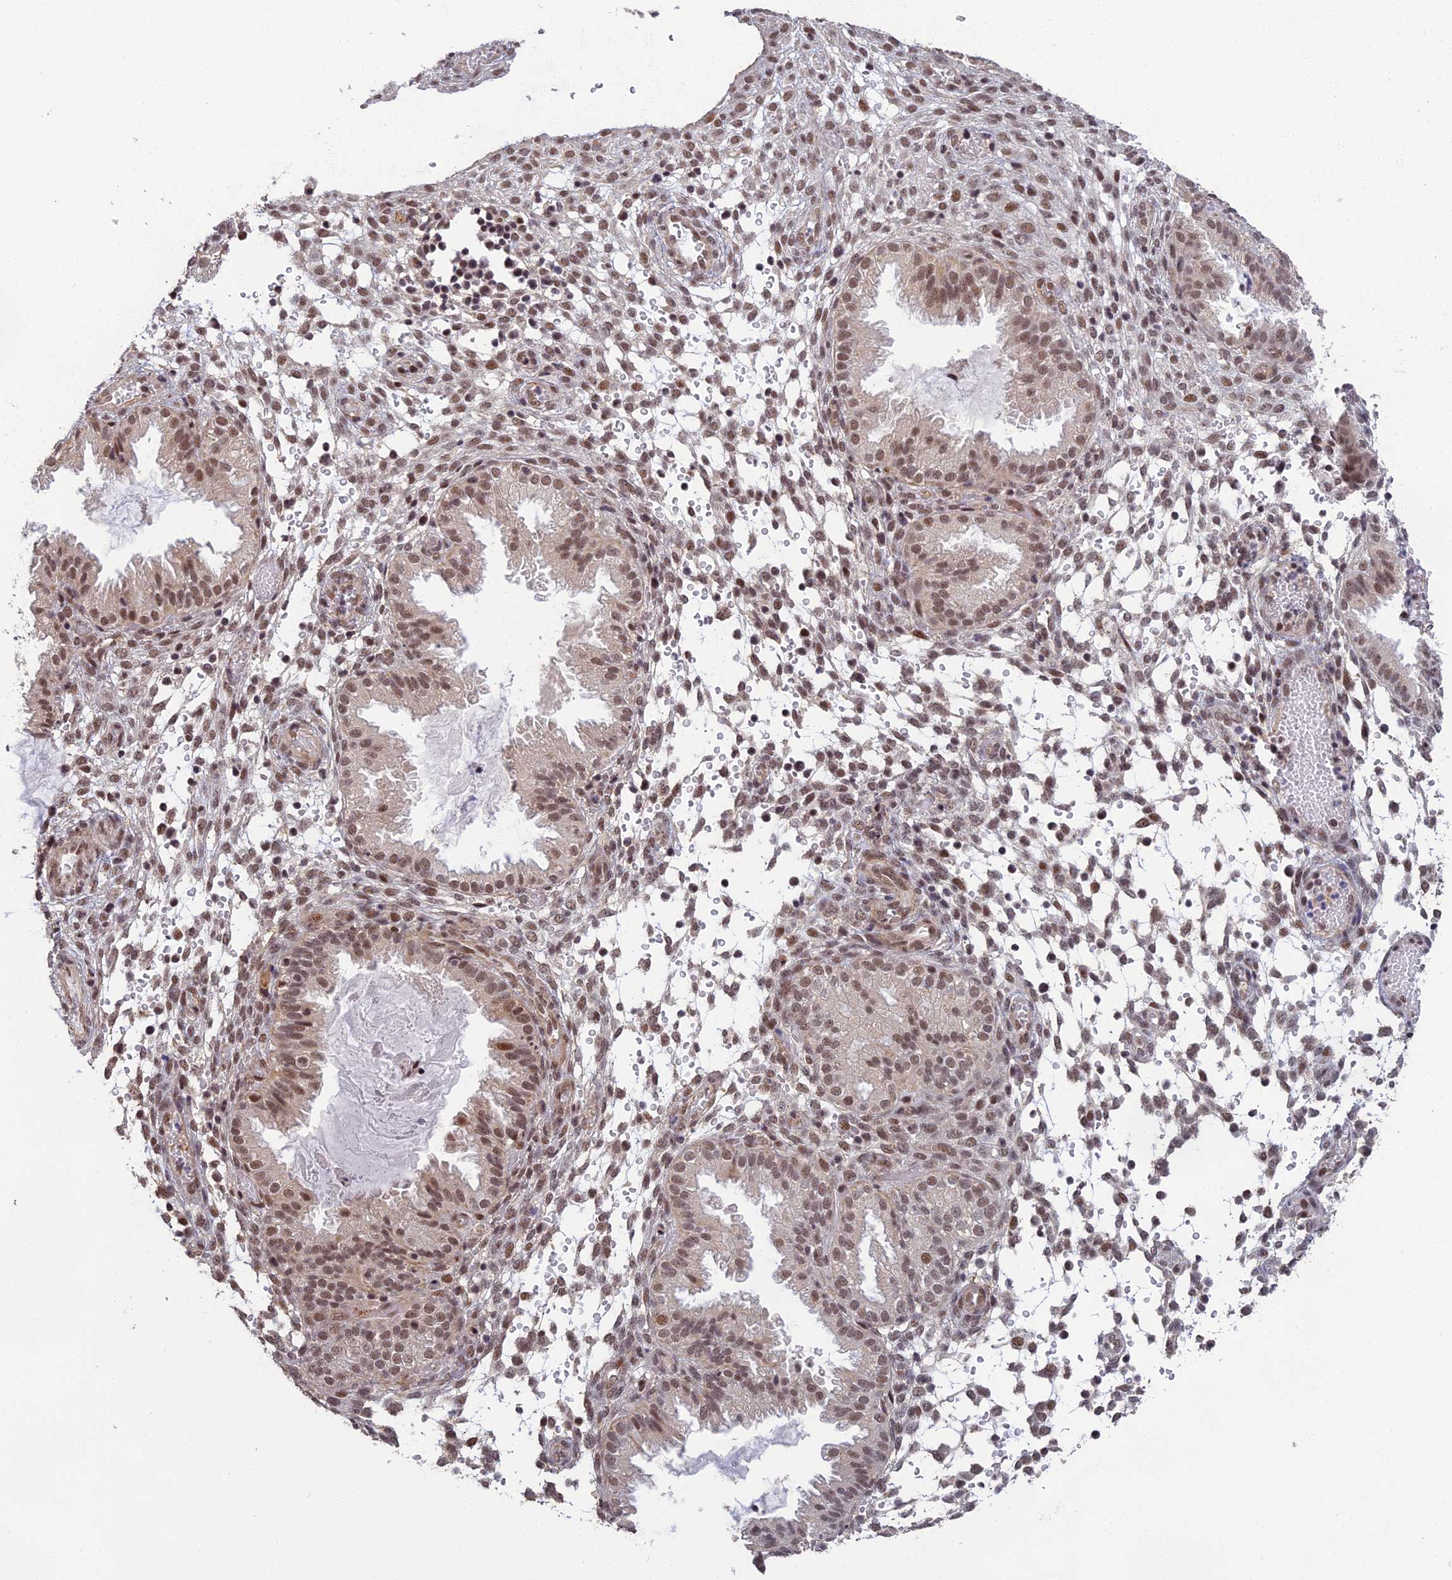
{"staining": {"intensity": "weak", "quantity": "25%-75%", "location": "nuclear"}, "tissue": "endometrium", "cell_type": "Cells in endometrial stroma", "image_type": "normal", "snomed": [{"axis": "morphology", "description": "Normal tissue, NOS"}, {"axis": "topography", "description": "Endometrium"}], "caption": "The immunohistochemical stain shows weak nuclear positivity in cells in endometrial stroma of unremarkable endometrium.", "gene": "MORF4L1", "patient": {"sex": "female", "age": 33}}